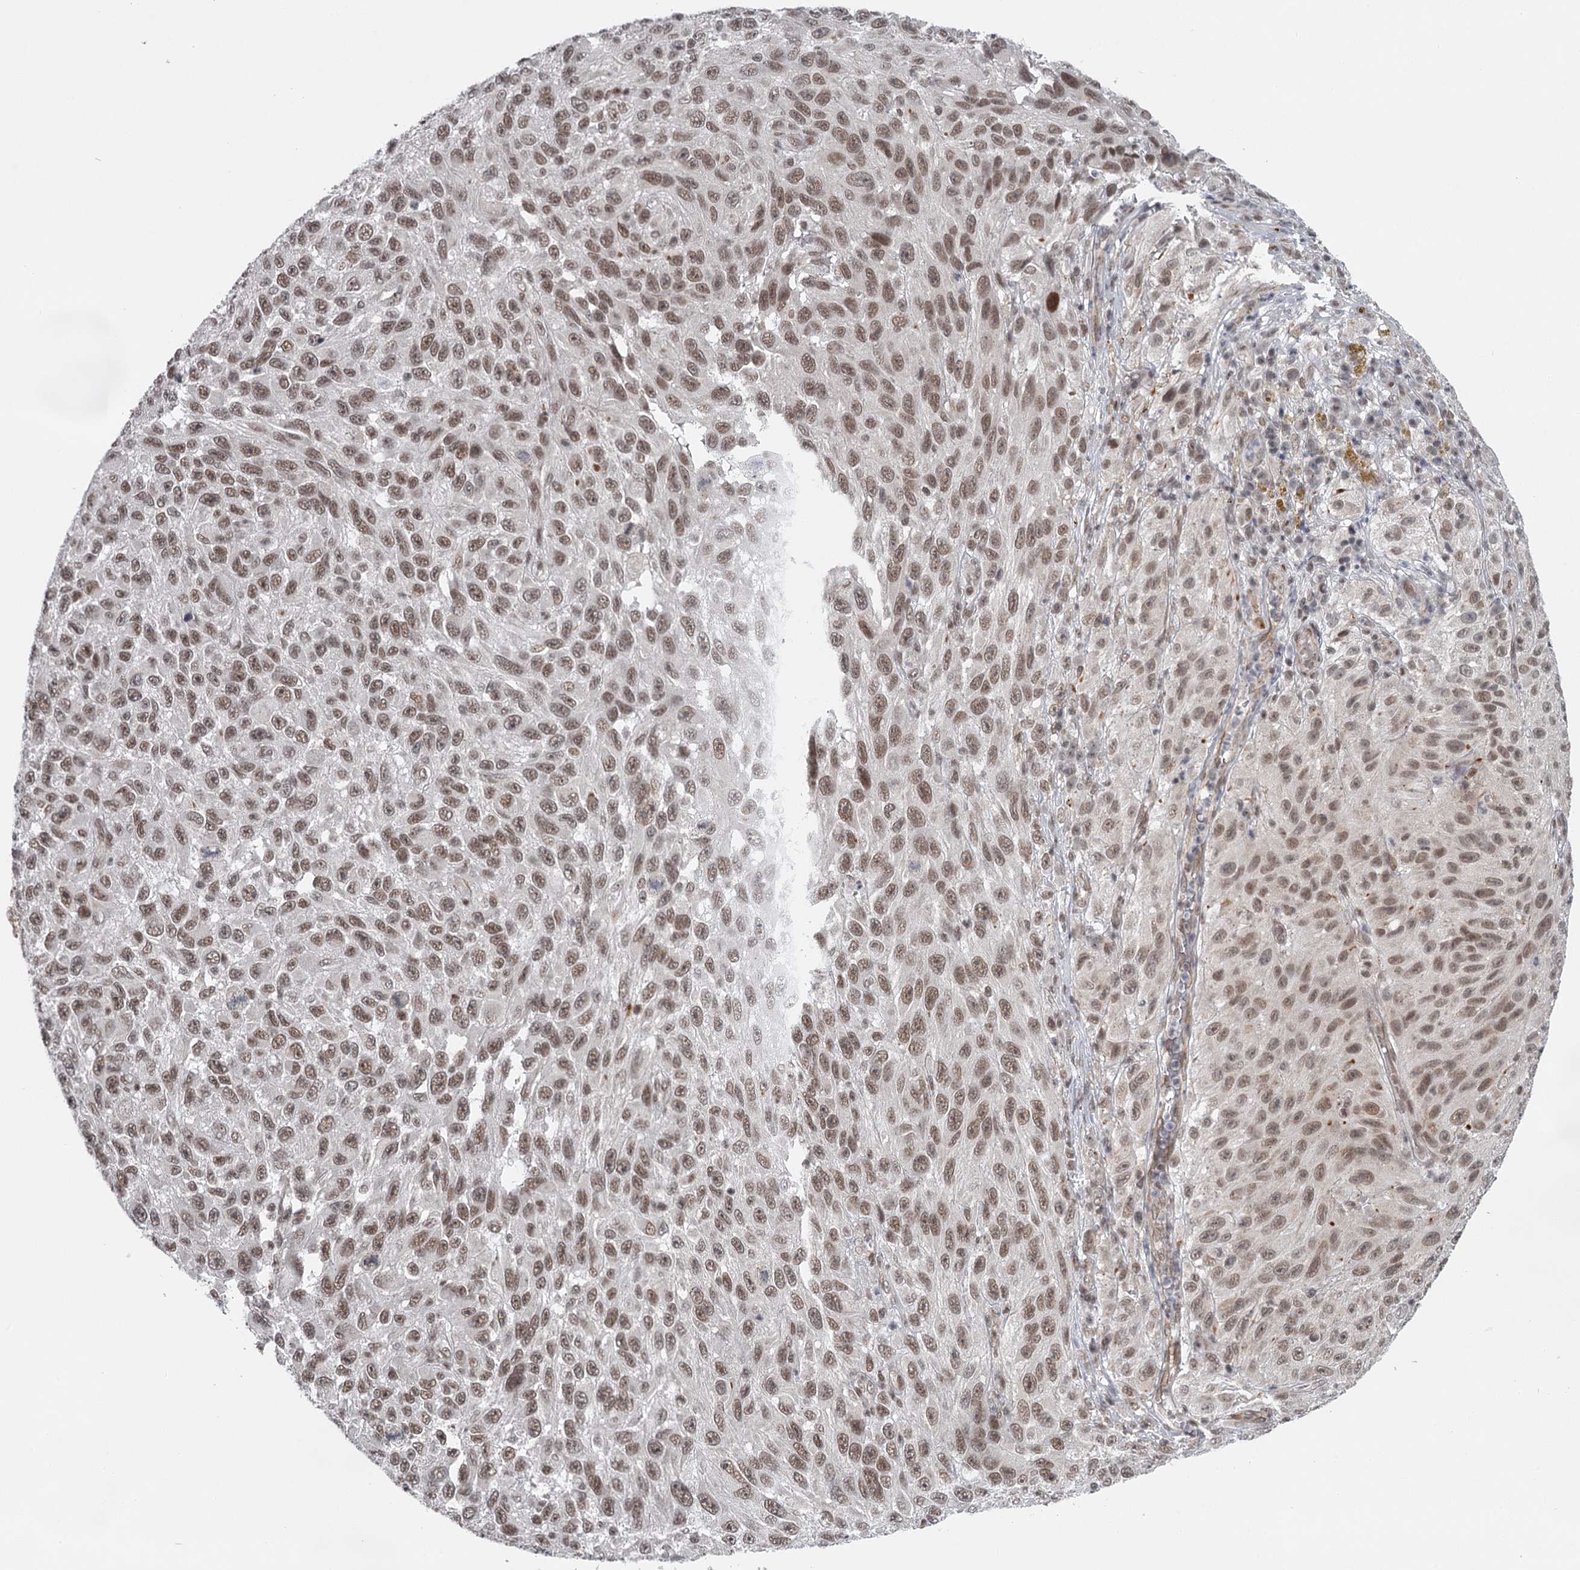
{"staining": {"intensity": "moderate", "quantity": ">75%", "location": "nuclear"}, "tissue": "melanoma", "cell_type": "Tumor cells", "image_type": "cancer", "snomed": [{"axis": "morphology", "description": "Malignant melanoma, NOS"}, {"axis": "topography", "description": "Skin"}], "caption": "Immunohistochemical staining of malignant melanoma shows medium levels of moderate nuclear protein staining in approximately >75% of tumor cells.", "gene": "FAM13C", "patient": {"sex": "female", "age": 96}}